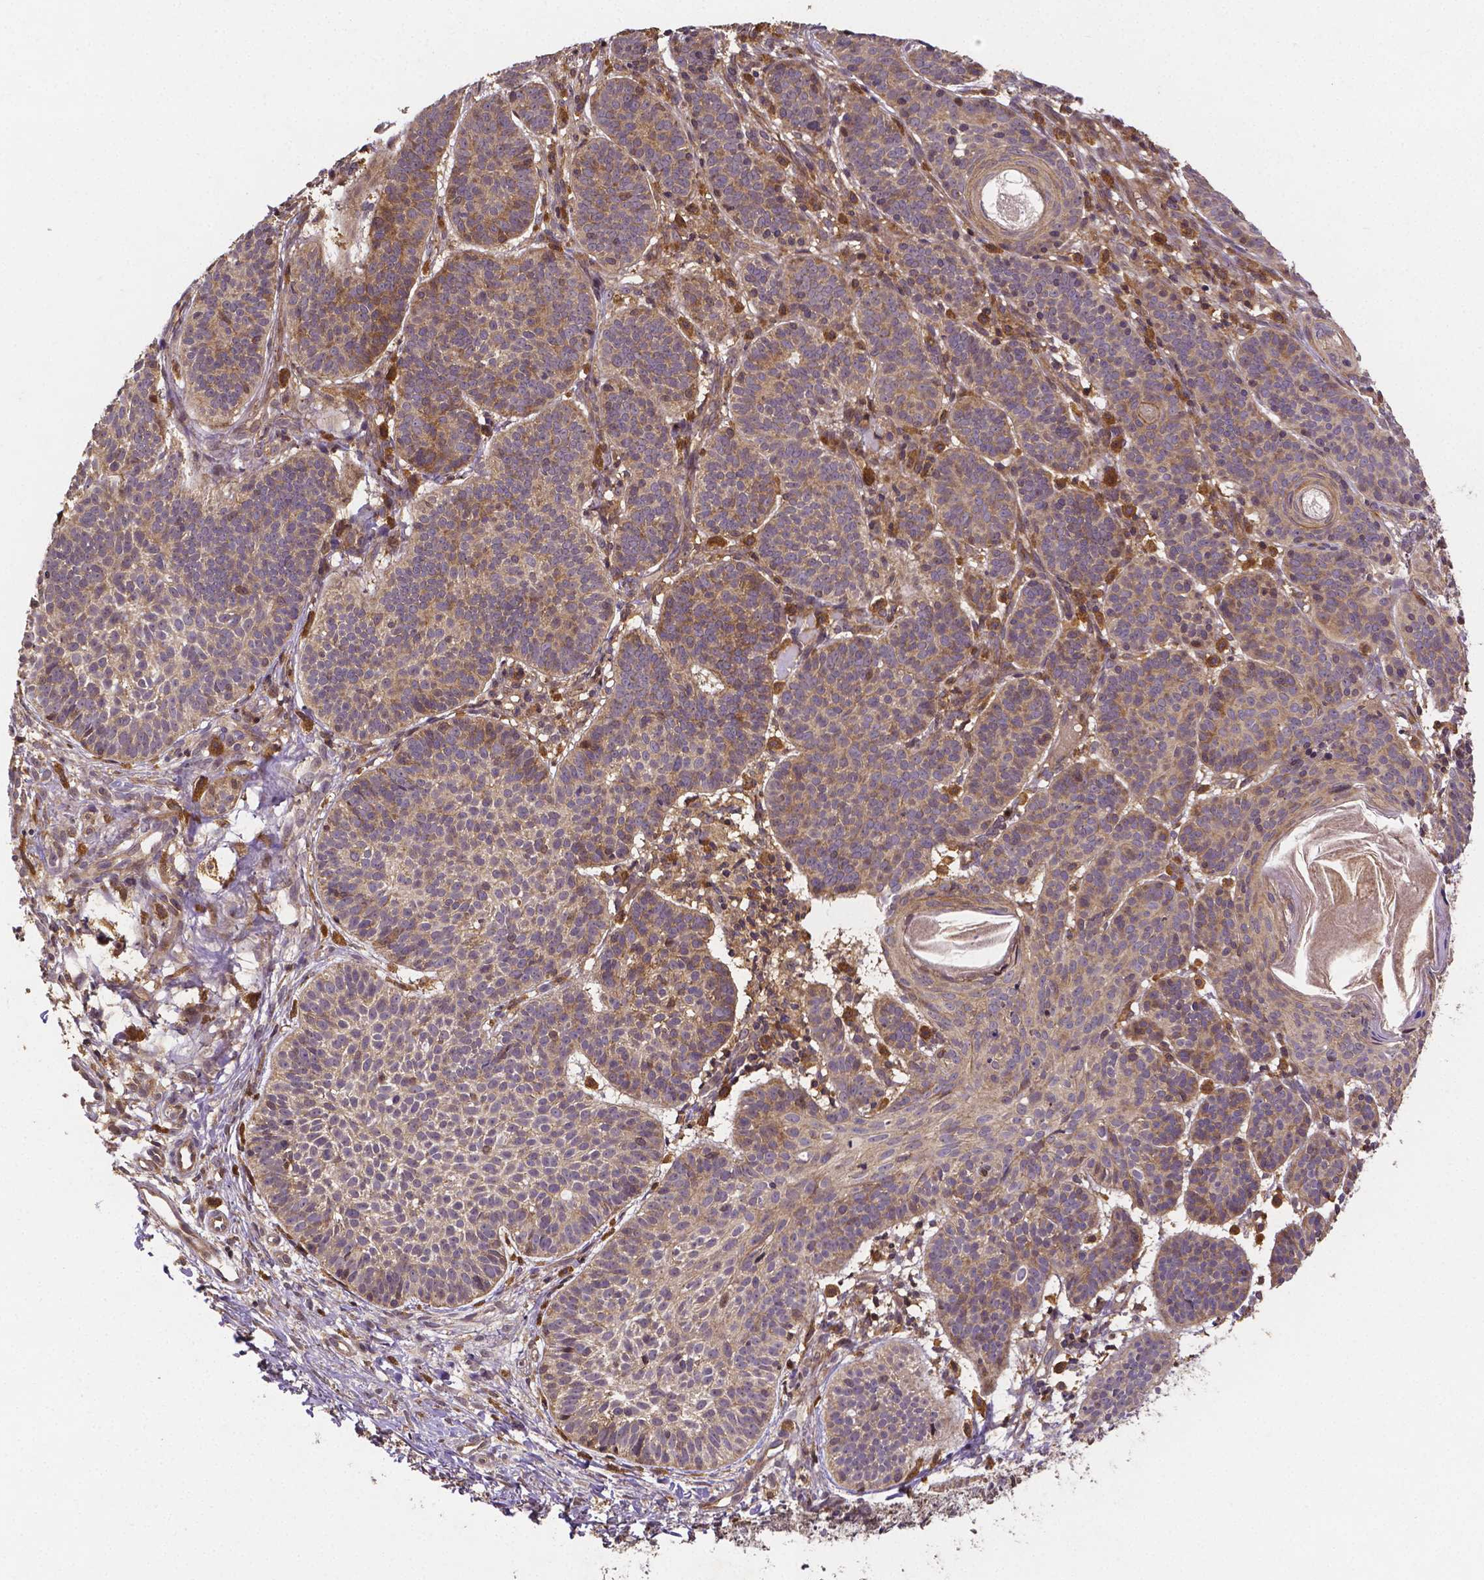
{"staining": {"intensity": "weak", "quantity": "25%-75%", "location": "cytoplasmic/membranous"}, "tissue": "skin cancer", "cell_type": "Tumor cells", "image_type": "cancer", "snomed": [{"axis": "morphology", "description": "Basal cell carcinoma"}, {"axis": "topography", "description": "Skin"}], "caption": "A micrograph of human skin cancer (basal cell carcinoma) stained for a protein demonstrates weak cytoplasmic/membranous brown staining in tumor cells.", "gene": "RNF123", "patient": {"sex": "male", "age": 72}}